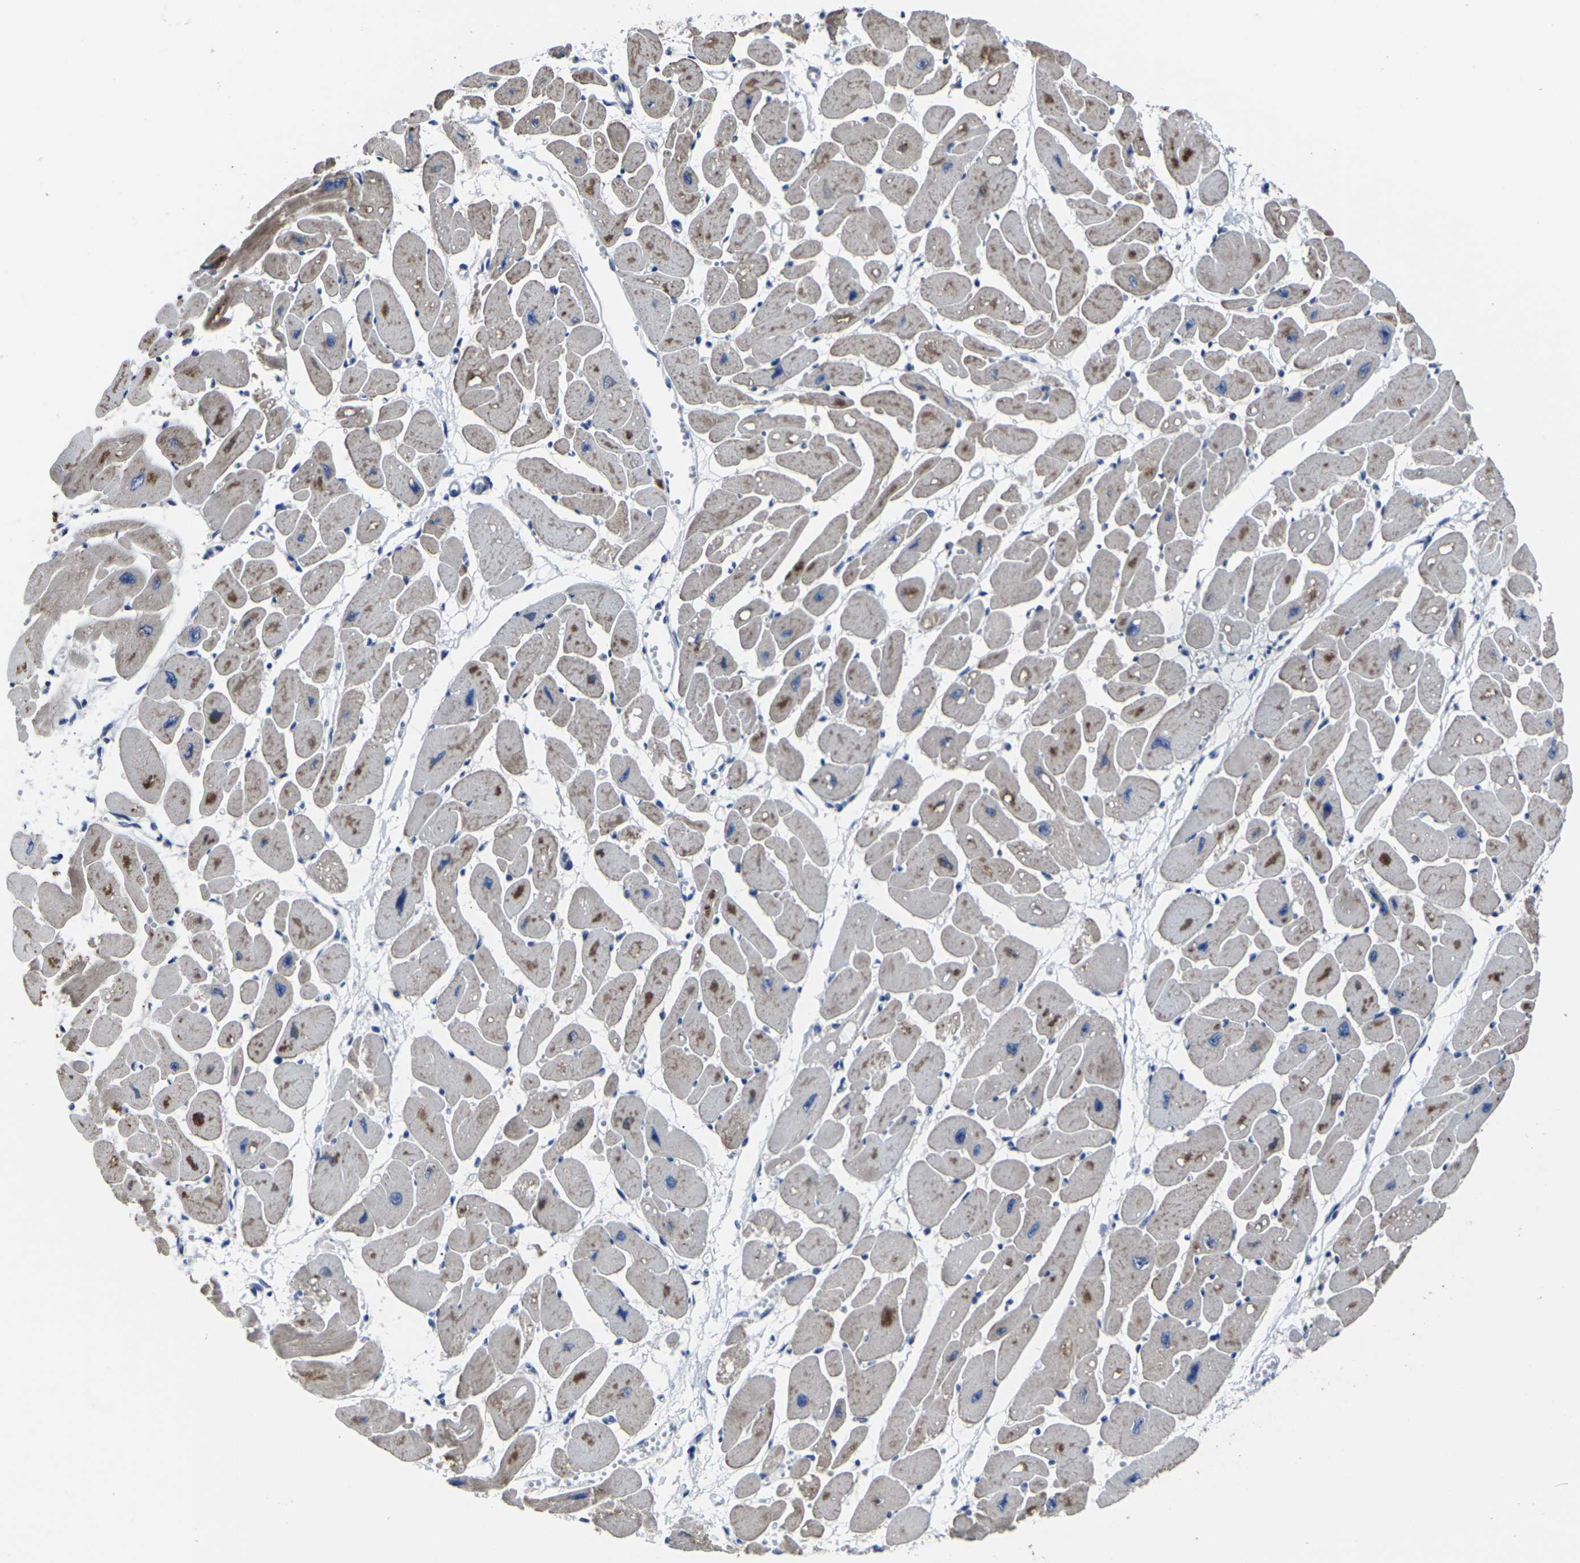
{"staining": {"intensity": "moderate", "quantity": "25%-75%", "location": "cytoplasmic/membranous"}, "tissue": "heart muscle", "cell_type": "Cardiomyocytes", "image_type": "normal", "snomed": [{"axis": "morphology", "description": "Normal tissue, NOS"}, {"axis": "topography", "description": "Heart"}], "caption": "Normal heart muscle exhibits moderate cytoplasmic/membranous expression in about 25%-75% of cardiomyocytes (DAB (3,3'-diaminobenzidine) = brown stain, brightfield microscopy at high magnification)..", "gene": "MSANTD4", "patient": {"sex": "female", "age": 54}}